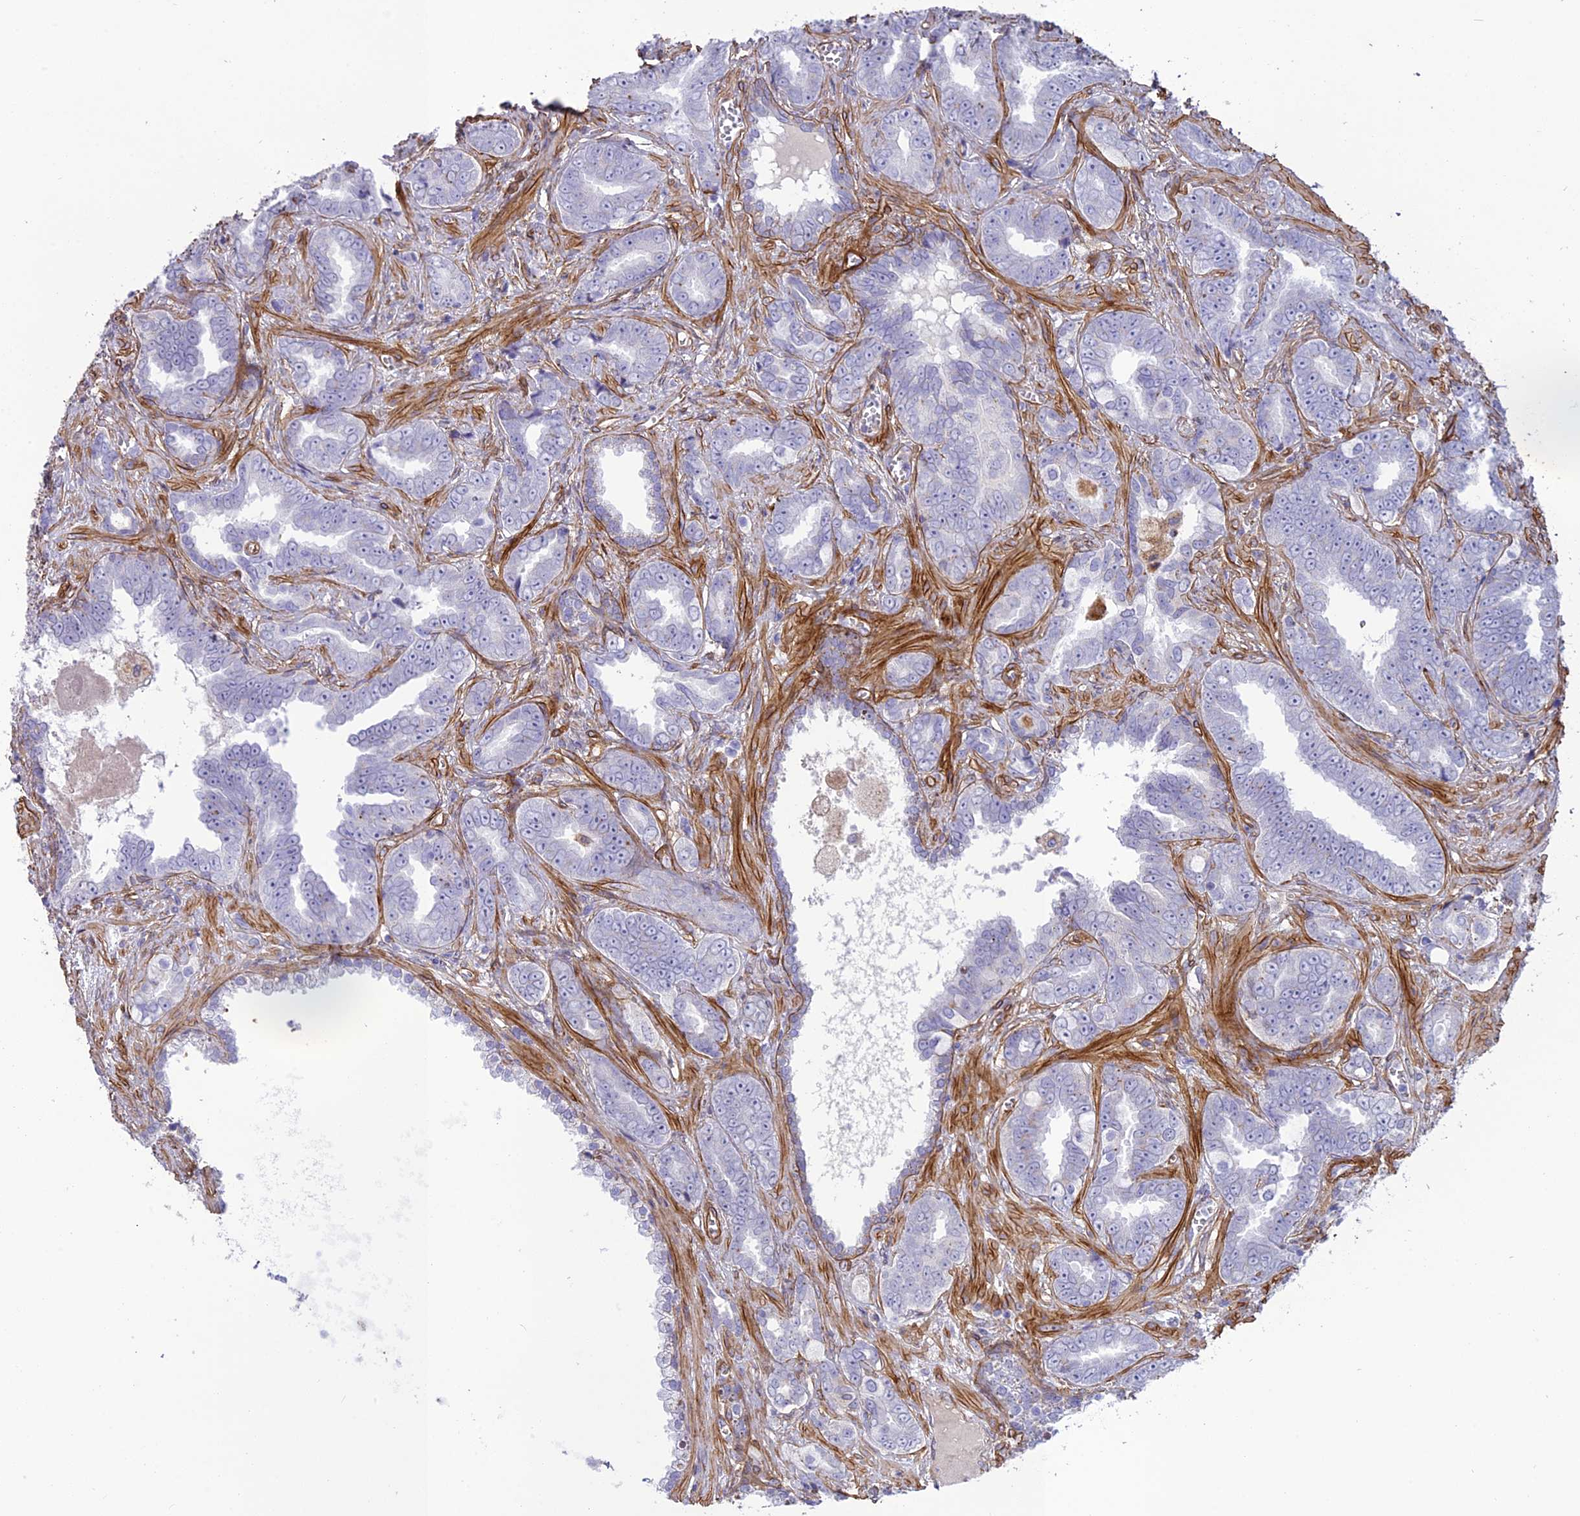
{"staining": {"intensity": "moderate", "quantity": "<25%", "location": "cytoplasmic/membranous"}, "tissue": "prostate cancer", "cell_type": "Tumor cells", "image_type": "cancer", "snomed": [{"axis": "morphology", "description": "Adenocarcinoma, High grade"}, {"axis": "topography", "description": "Prostate"}], "caption": "Immunohistochemical staining of high-grade adenocarcinoma (prostate) demonstrates moderate cytoplasmic/membranous protein staining in about <25% of tumor cells.", "gene": "TNS1", "patient": {"sex": "male", "age": 67}}